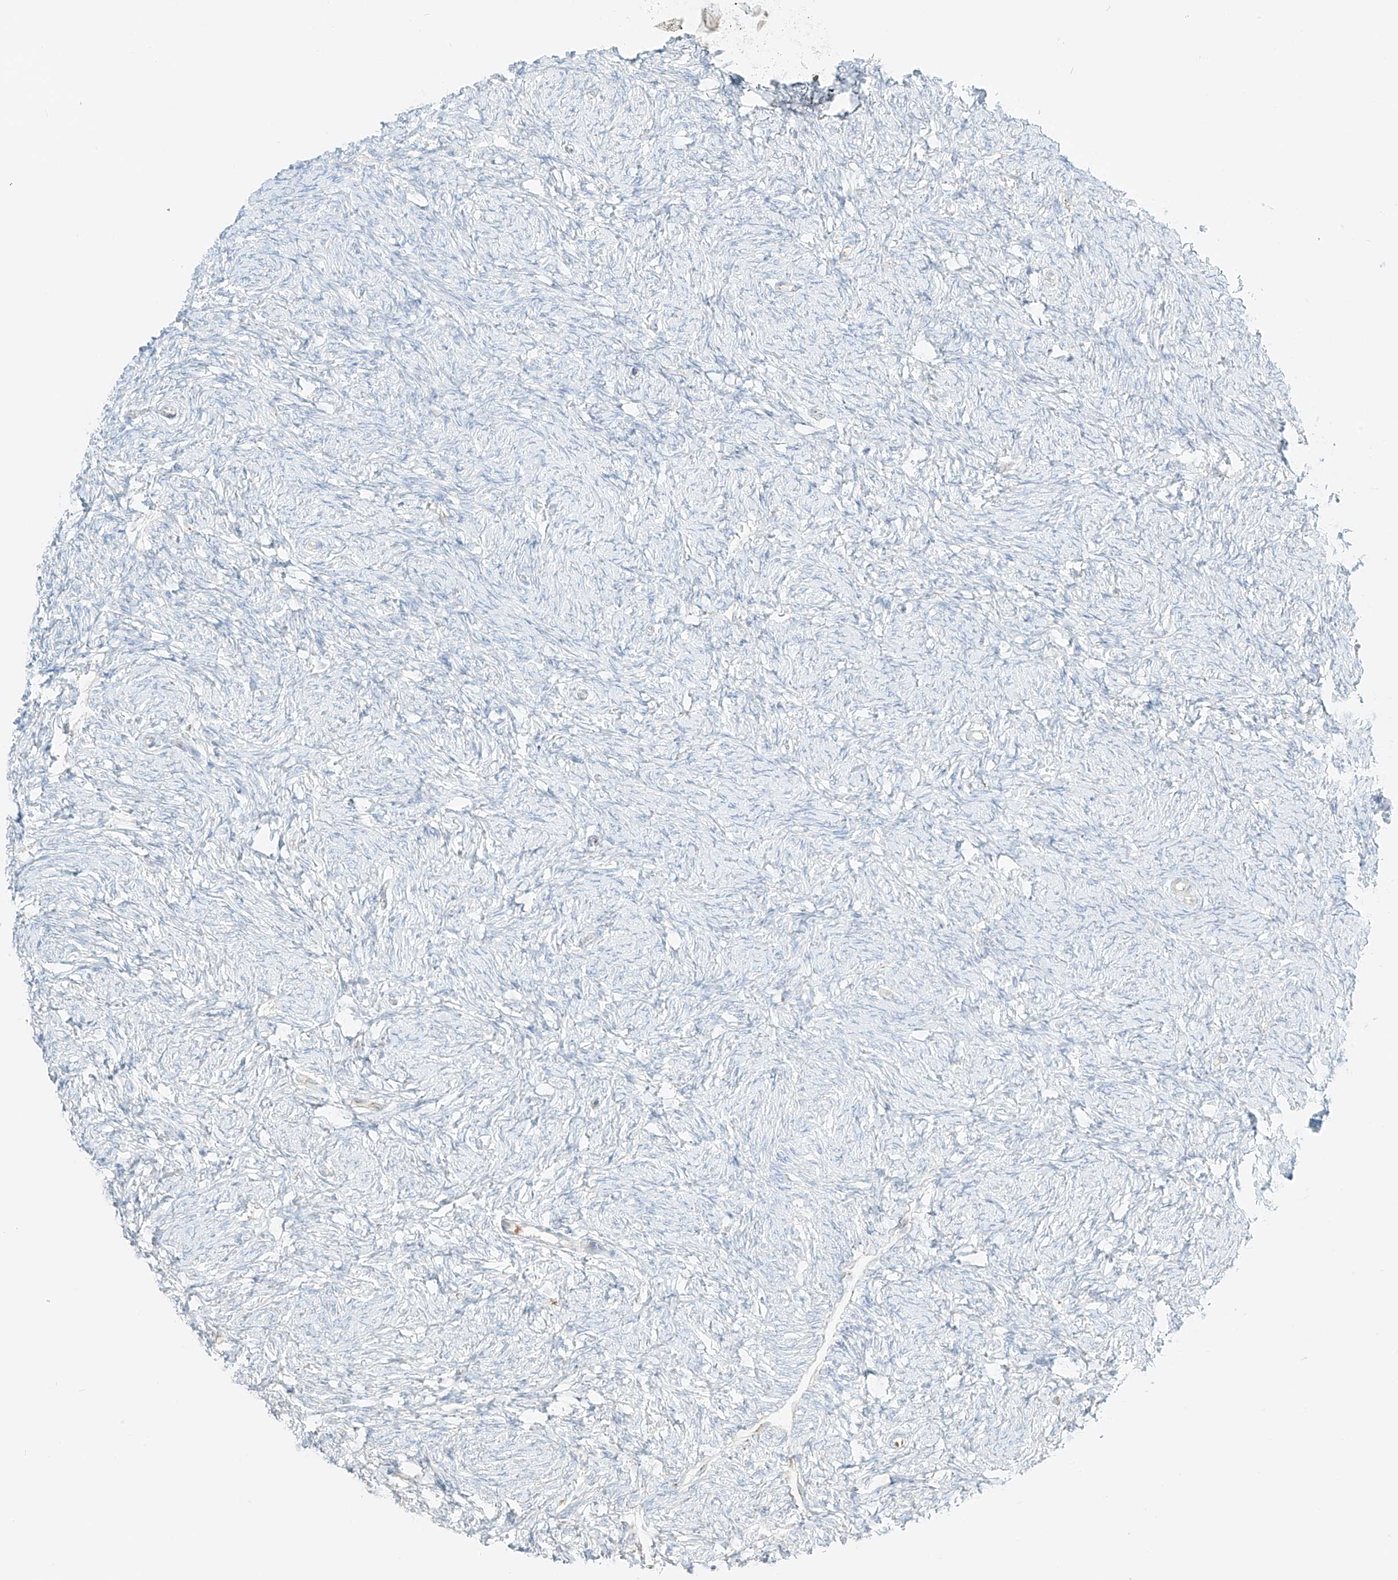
{"staining": {"intensity": "negative", "quantity": "none", "location": "none"}, "tissue": "ovary", "cell_type": "Ovarian stroma cells", "image_type": "normal", "snomed": [{"axis": "morphology", "description": "Normal tissue, NOS"}, {"axis": "morphology", "description": "Cyst, NOS"}, {"axis": "topography", "description": "Ovary"}], "caption": "Image shows no protein staining in ovarian stroma cells of benign ovary.", "gene": "TMEM87B", "patient": {"sex": "female", "age": 33}}